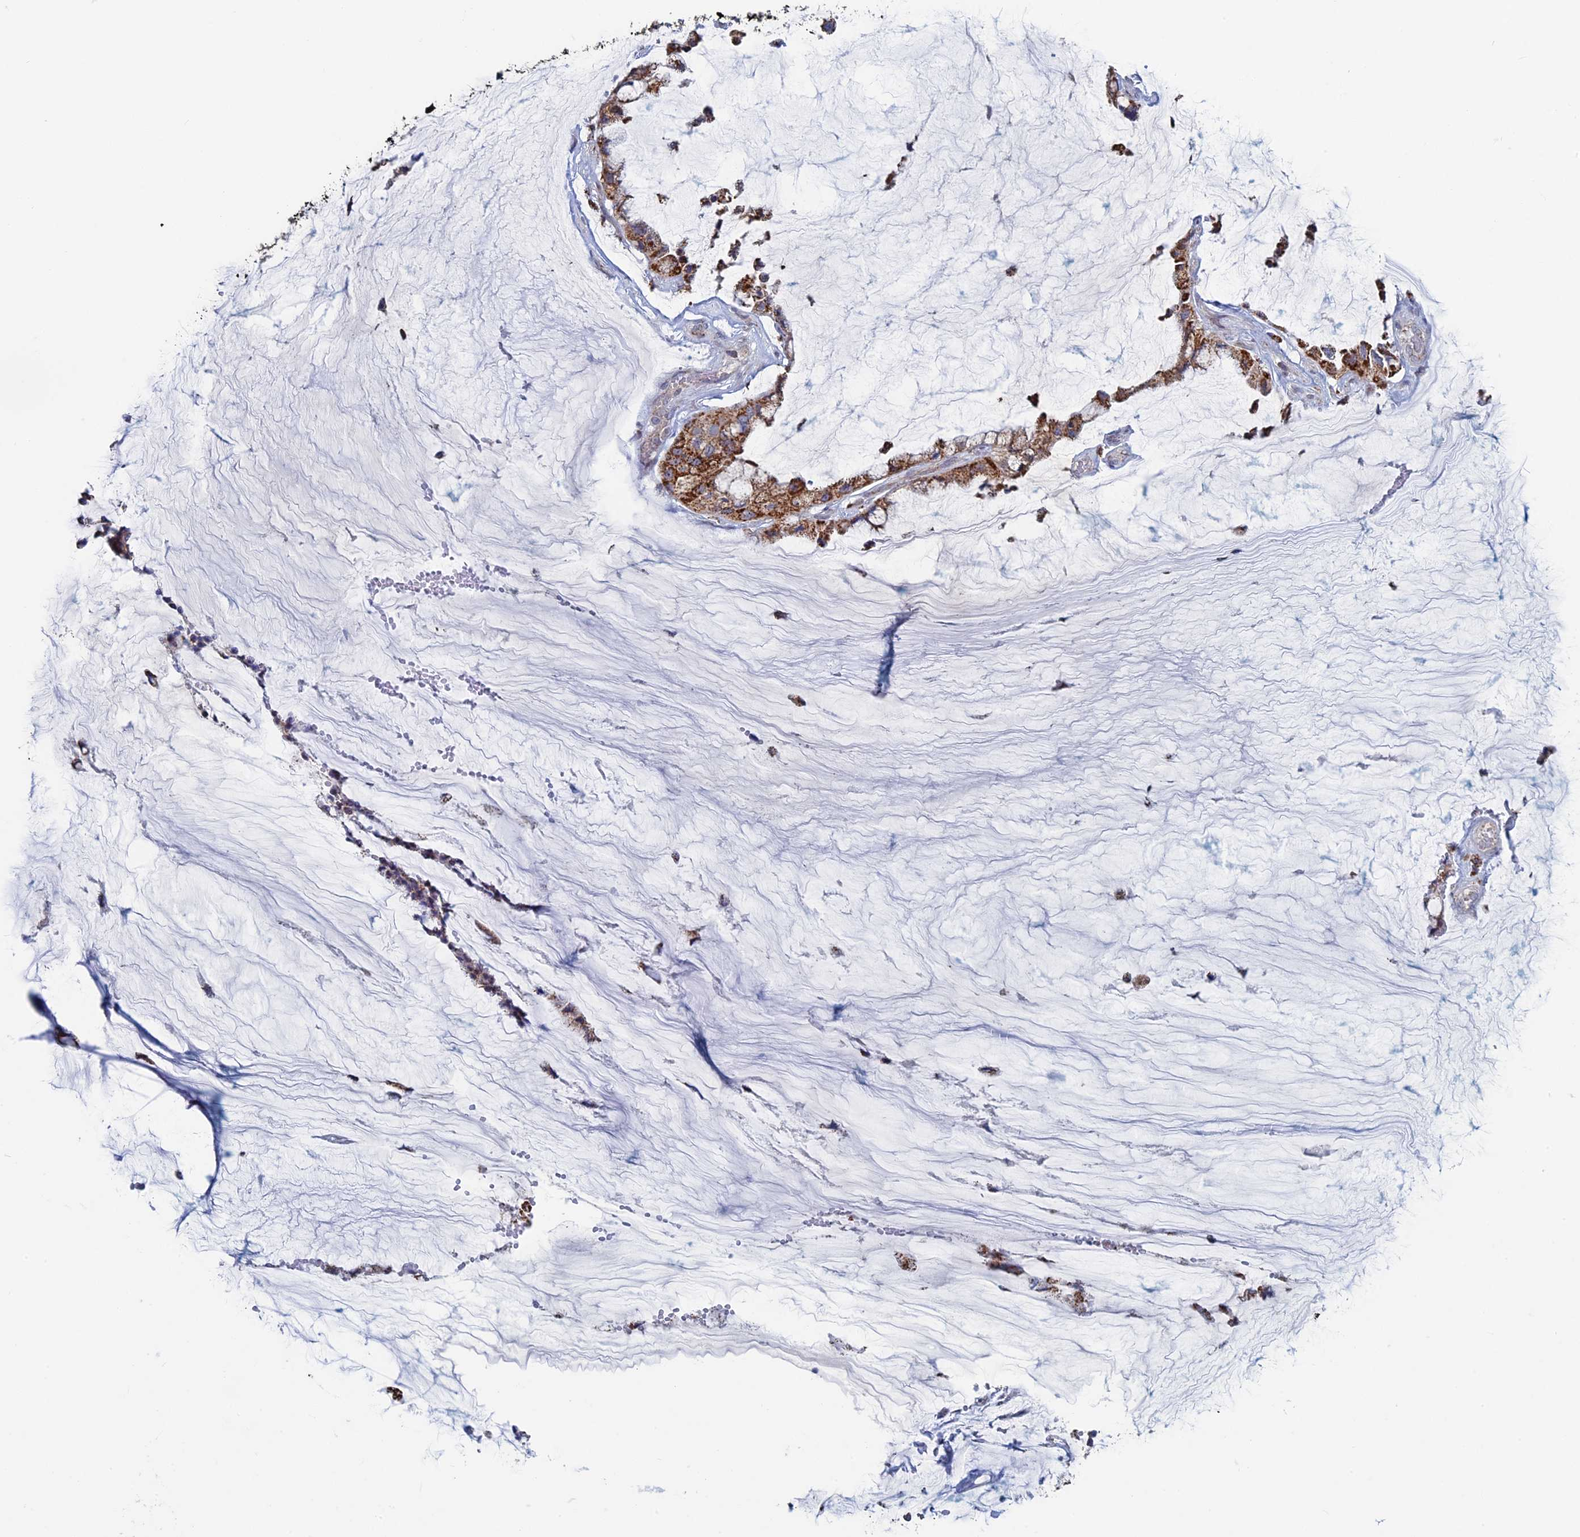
{"staining": {"intensity": "moderate", "quantity": ">75%", "location": "cytoplasmic/membranous"}, "tissue": "ovarian cancer", "cell_type": "Tumor cells", "image_type": "cancer", "snomed": [{"axis": "morphology", "description": "Cystadenocarcinoma, mucinous, NOS"}, {"axis": "topography", "description": "Ovary"}], "caption": "Immunohistochemistry (IHC) of human mucinous cystadenocarcinoma (ovarian) exhibits medium levels of moderate cytoplasmic/membranous staining in about >75% of tumor cells.", "gene": "SEC24D", "patient": {"sex": "female", "age": 39}}